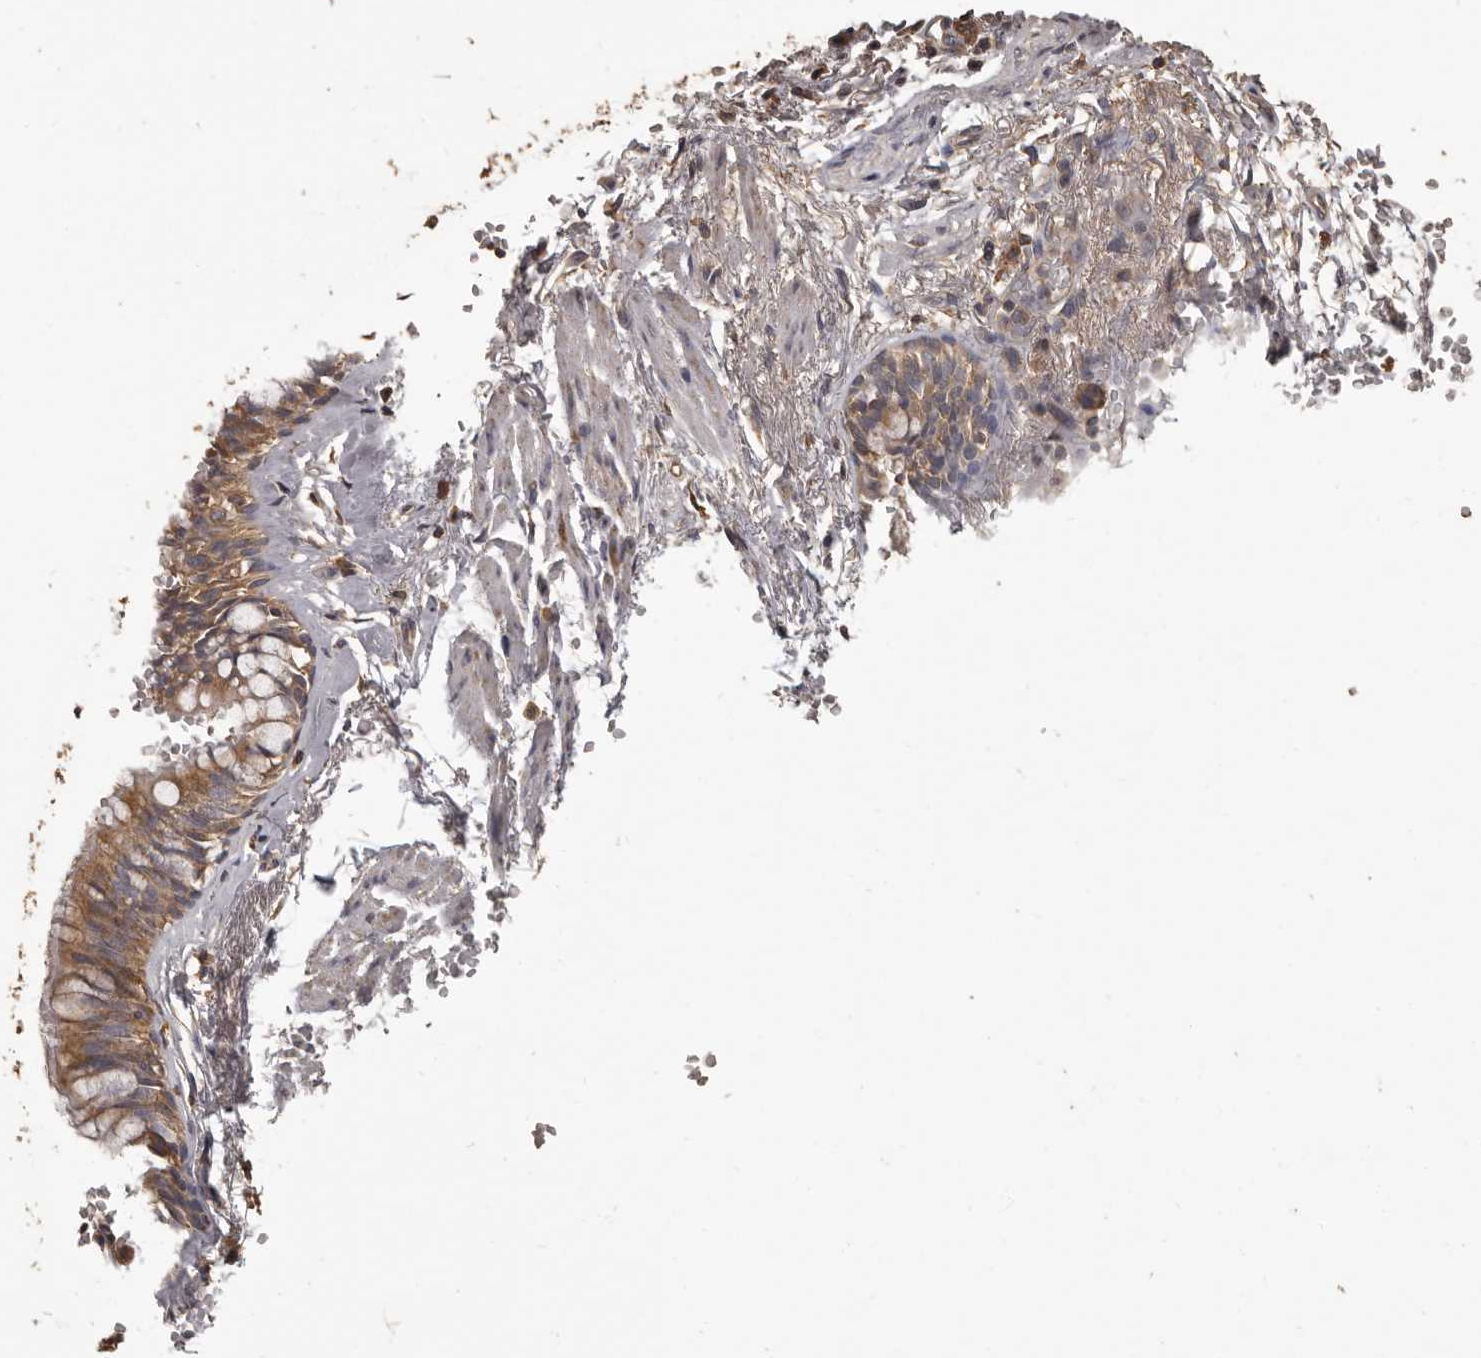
{"staining": {"intensity": "moderate", "quantity": ">75%", "location": "cytoplasmic/membranous"}, "tissue": "bronchus", "cell_type": "Respiratory epithelial cells", "image_type": "normal", "snomed": [{"axis": "morphology", "description": "Normal tissue, NOS"}, {"axis": "topography", "description": "Cartilage tissue"}, {"axis": "topography", "description": "Bronchus"}], "caption": "Protein staining demonstrates moderate cytoplasmic/membranous staining in about >75% of respiratory epithelial cells in normal bronchus.", "gene": "MGAT5", "patient": {"sex": "female", "age": 73}}